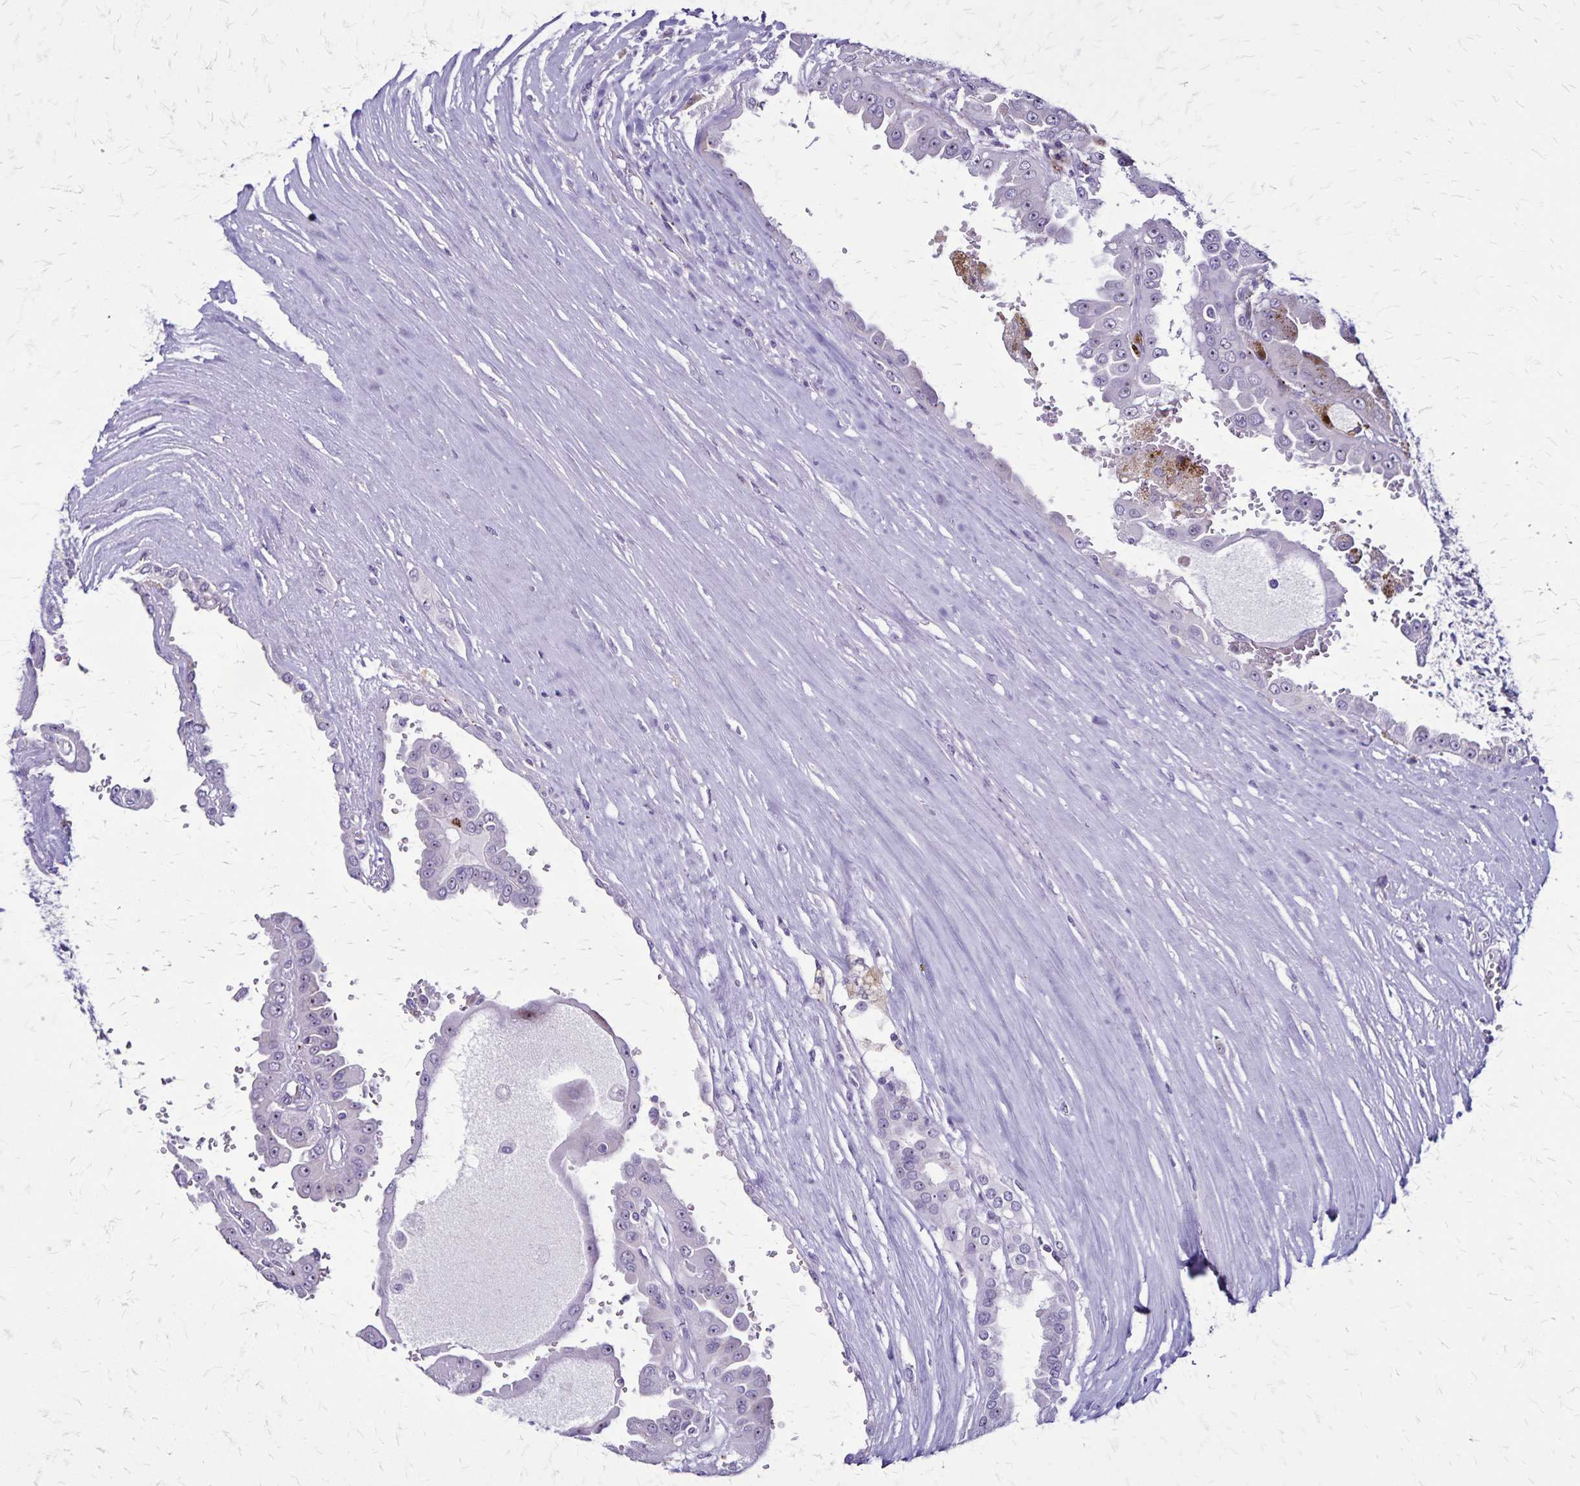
{"staining": {"intensity": "negative", "quantity": "none", "location": "none"}, "tissue": "renal cancer", "cell_type": "Tumor cells", "image_type": "cancer", "snomed": [{"axis": "morphology", "description": "Adenocarcinoma, NOS"}, {"axis": "topography", "description": "Kidney"}], "caption": "This is an immunohistochemistry image of human renal adenocarcinoma. There is no staining in tumor cells.", "gene": "OR51B5", "patient": {"sex": "male", "age": 58}}